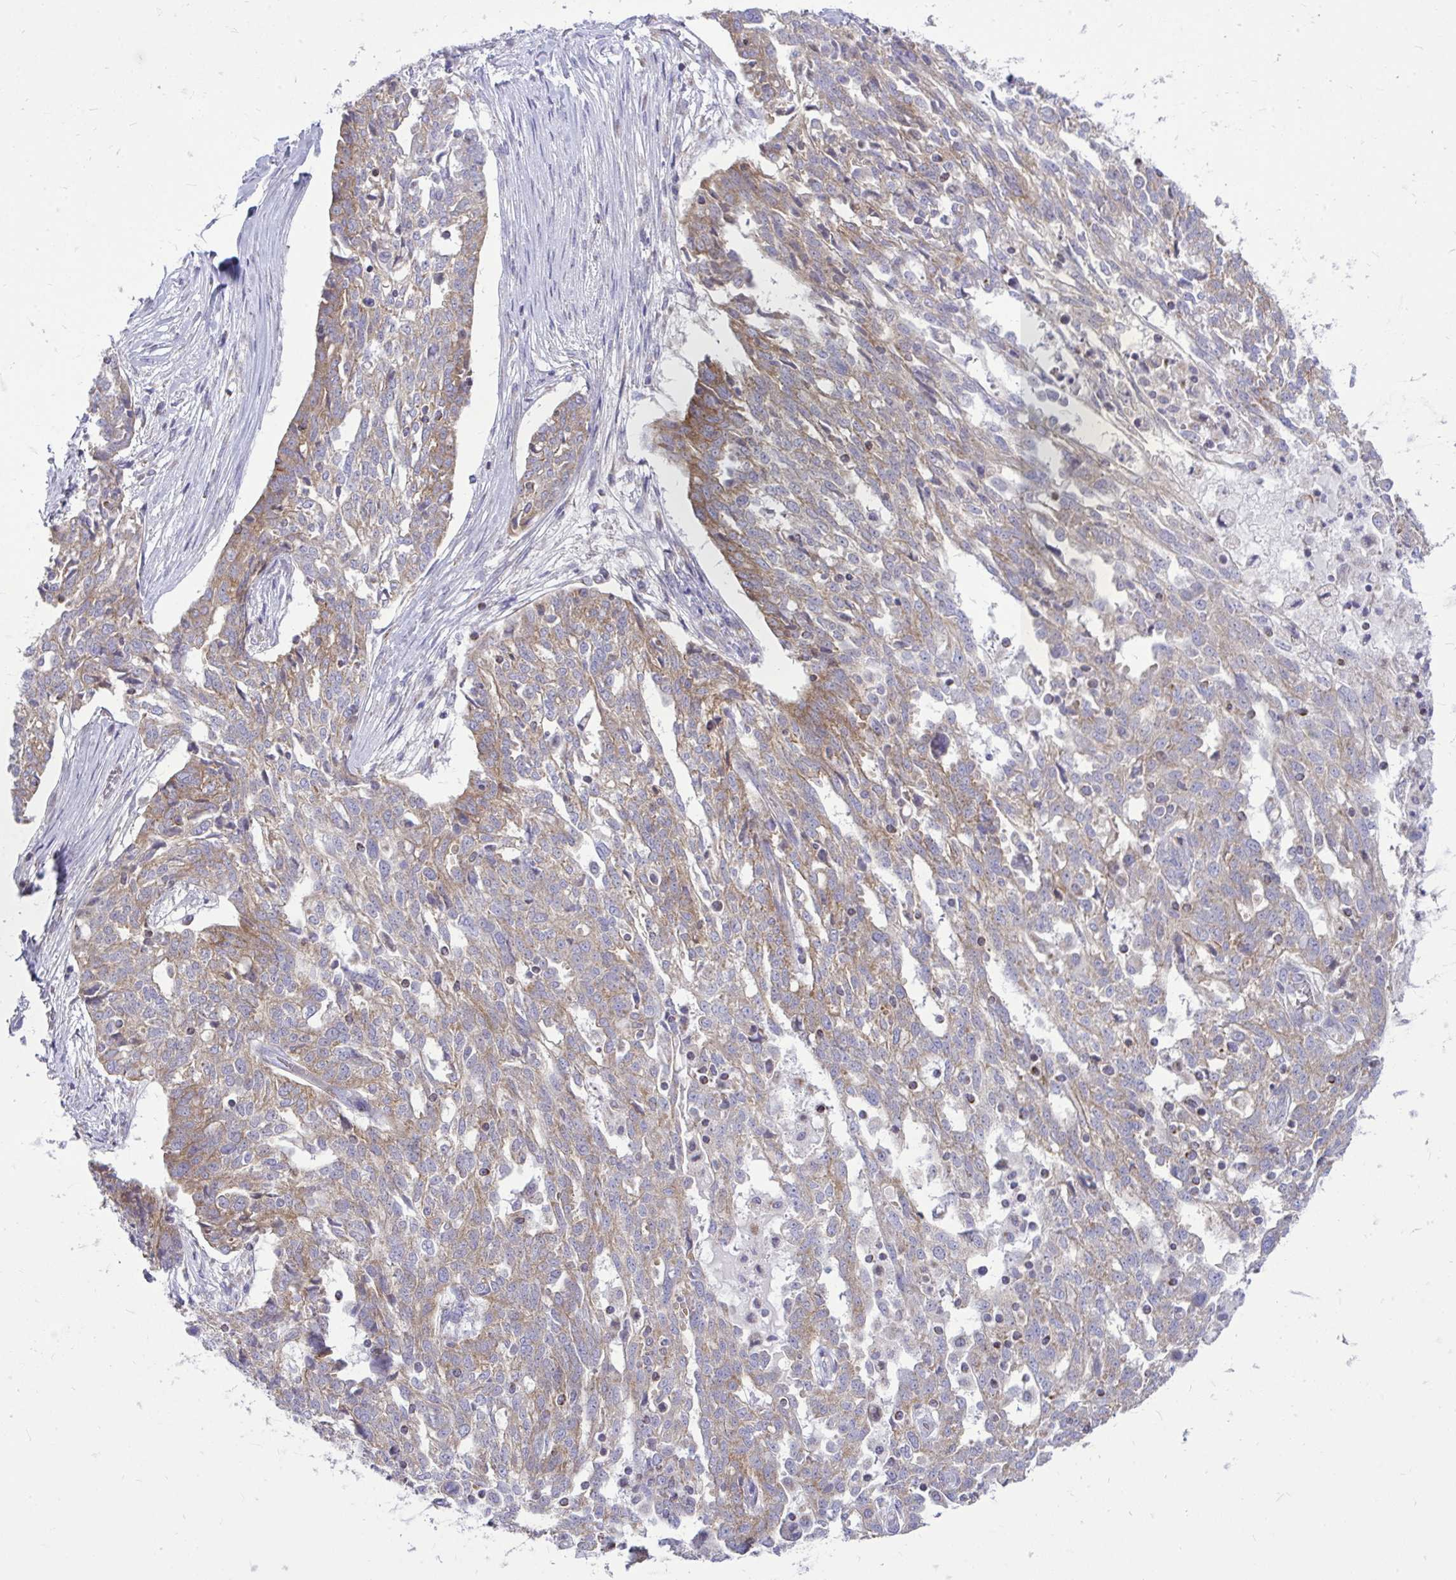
{"staining": {"intensity": "weak", "quantity": ">75%", "location": "cytoplasmic/membranous"}, "tissue": "ovarian cancer", "cell_type": "Tumor cells", "image_type": "cancer", "snomed": [{"axis": "morphology", "description": "Cystadenocarcinoma, serous, NOS"}, {"axis": "topography", "description": "Ovary"}], "caption": "An immunohistochemistry micrograph of tumor tissue is shown. Protein staining in brown shows weak cytoplasmic/membranous positivity in ovarian cancer within tumor cells. The staining was performed using DAB (3,3'-diaminobenzidine), with brown indicating positive protein expression. Nuclei are stained blue with hematoxylin.", "gene": "SPTBN2", "patient": {"sex": "female", "age": 67}}